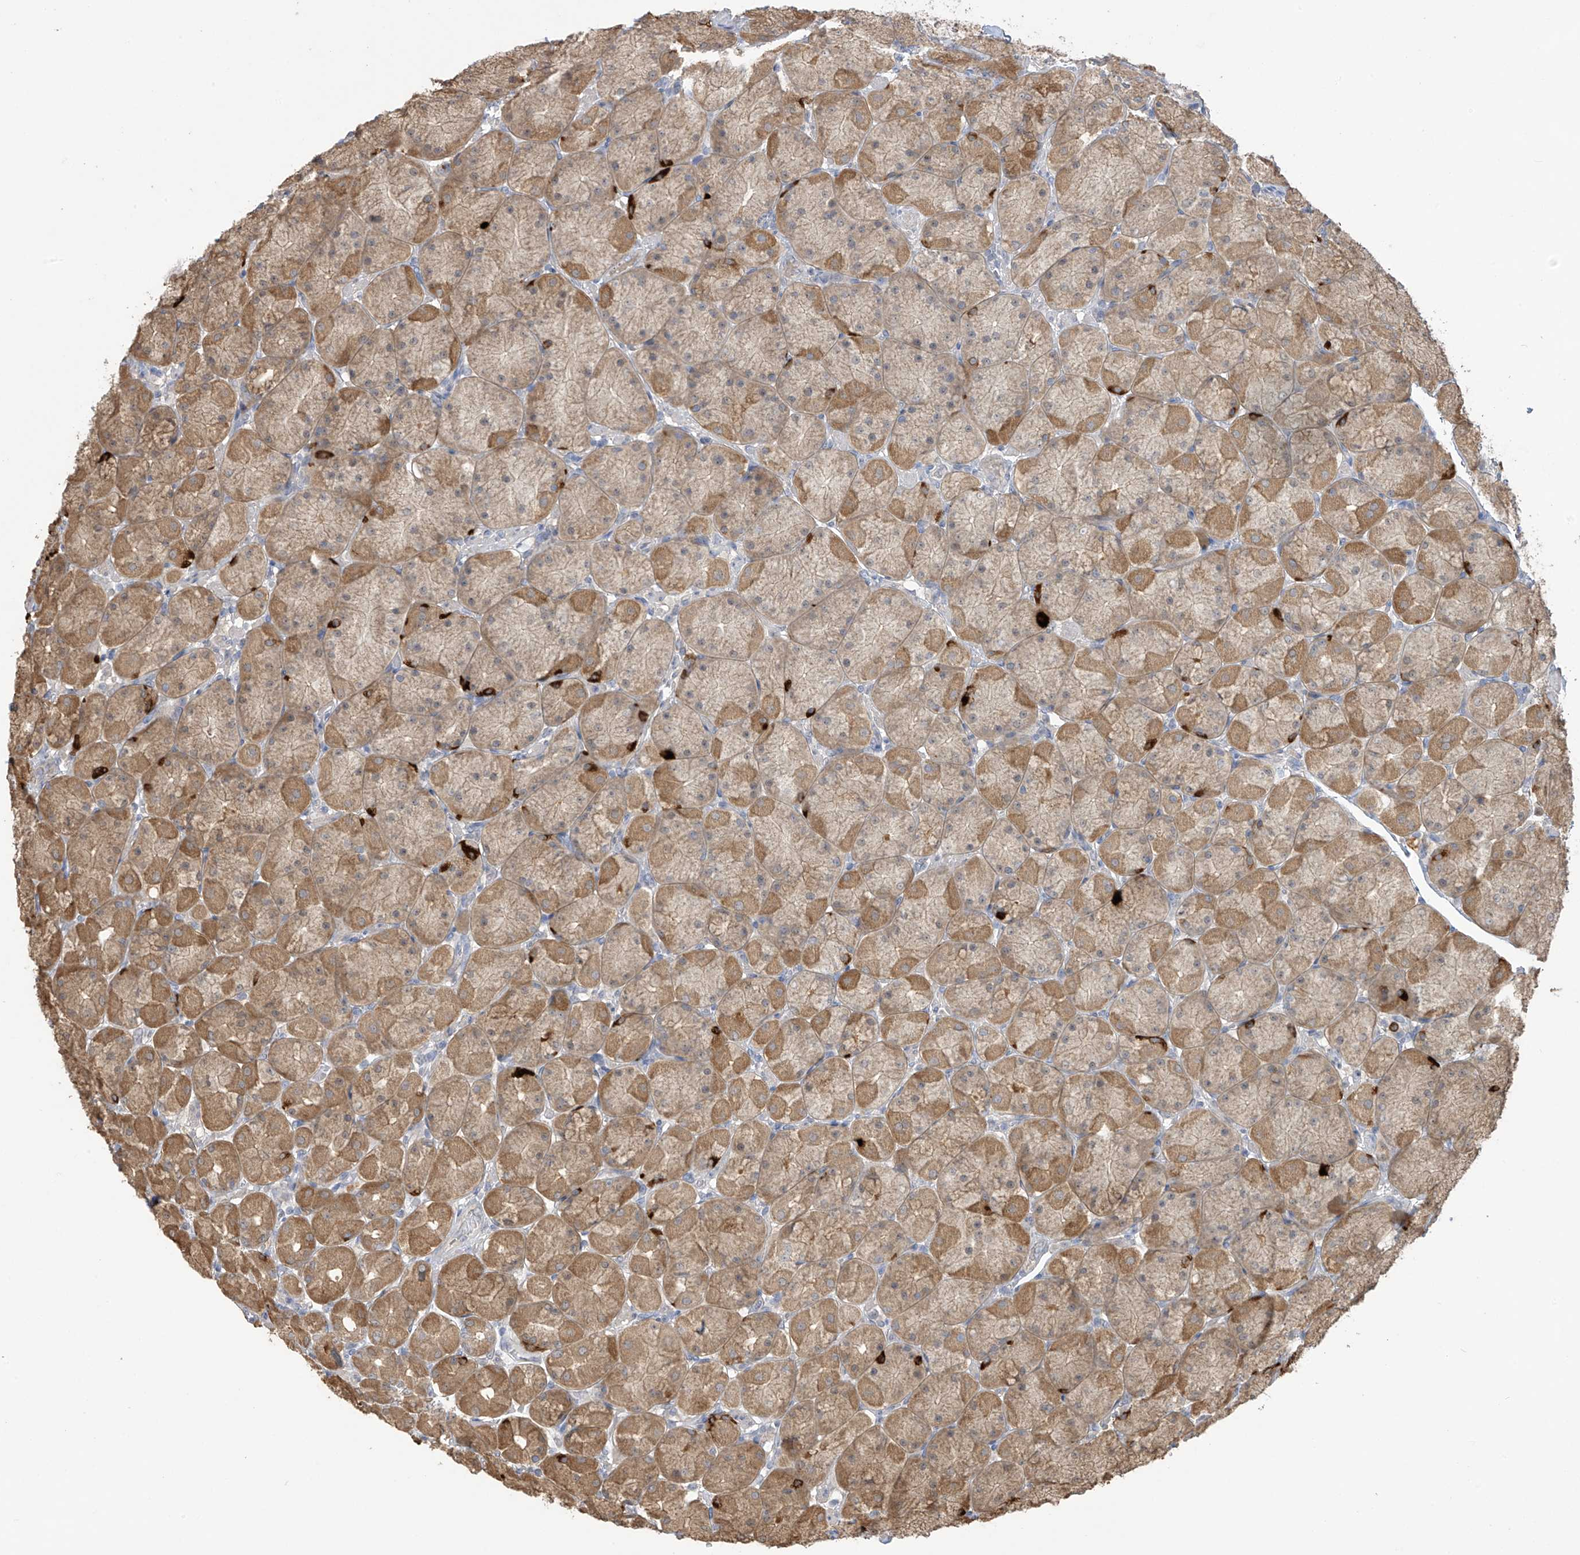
{"staining": {"intensity": "moderate", "quantity": ">75%", "location": "cytoplasmic/membranous"}, "tissue": "stomach", "cell_type": "Glandular cells", "image_type": "normal", "snomed": [{"axis": "morphology", "description": "Normal tissue, NOS"}, {"axis": "topography", "description": "Stomach, upper"}], "caption": "Immunohistochemistry (IHC) micrograph of unremarkable stomach stained for a protein (brown), which shows medium levels of moderate cytoplasmic/membranous staining in approximately >75% of glandular cells.", "gene": "SLFN14", "patient": {"sex": "female", "age": 56}}